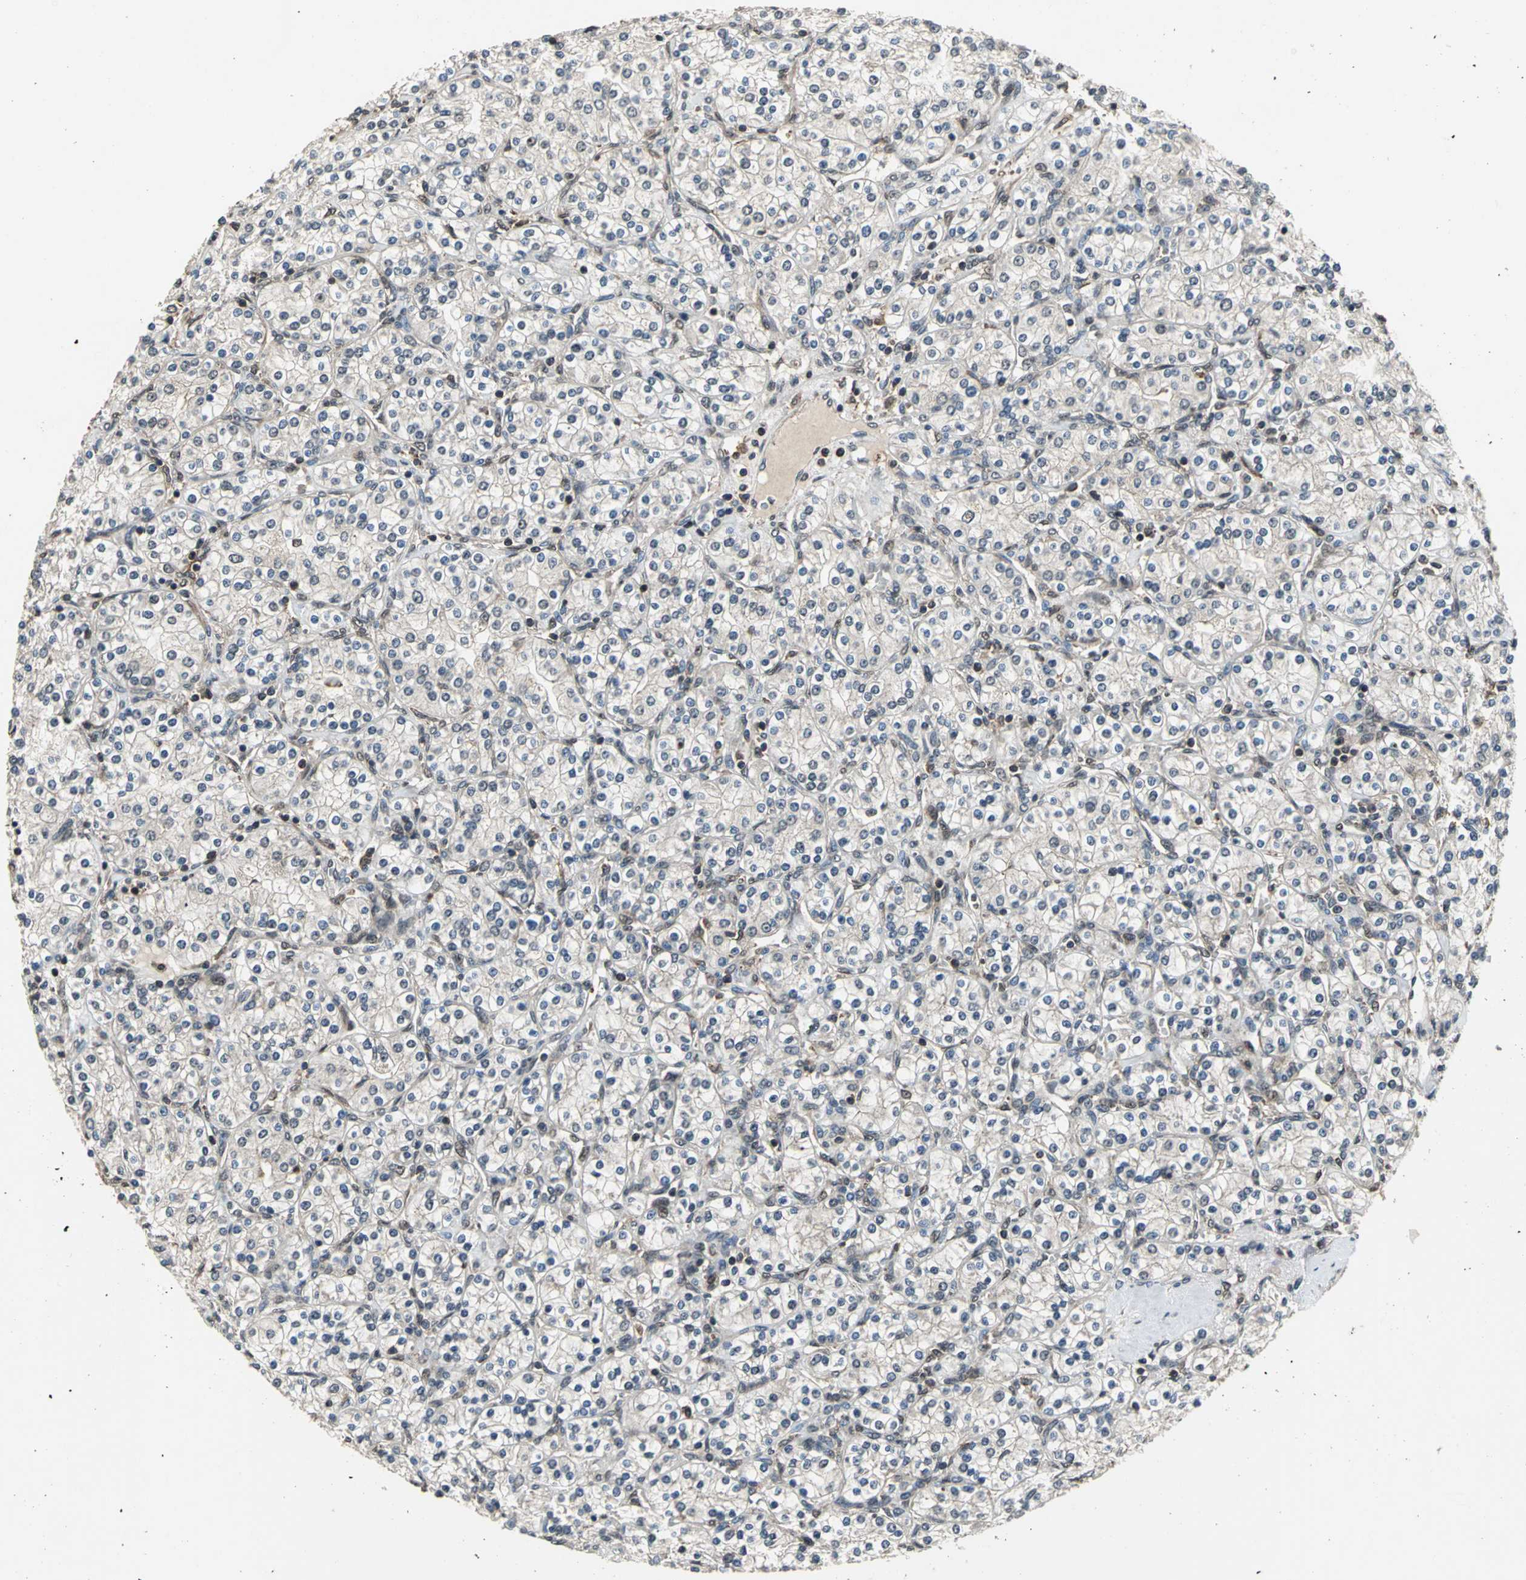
{"staining": {"intensity": "negative", "quantity": "none", "location": "none"}, "tissue": "renal cancer", "cell_type": "Tumor cells", "image_type": "cancer", "snomed": [{"axis": "morphology", "description": "Adenocarcinoma, NOS"}, {"axis": "topography", "description": "Kidney"}], "caption": "A high-resolution photomicrograph shows IHC staining of renal cancer (adenocarcinoma), which displays no significant staining in tumor cells. The staining is performed using DAB brown chromogen with nuclei counter-stained in using hematoxylin.", "gene": "EIF2B2", "patient": {"sex": "male", "age": 77}}